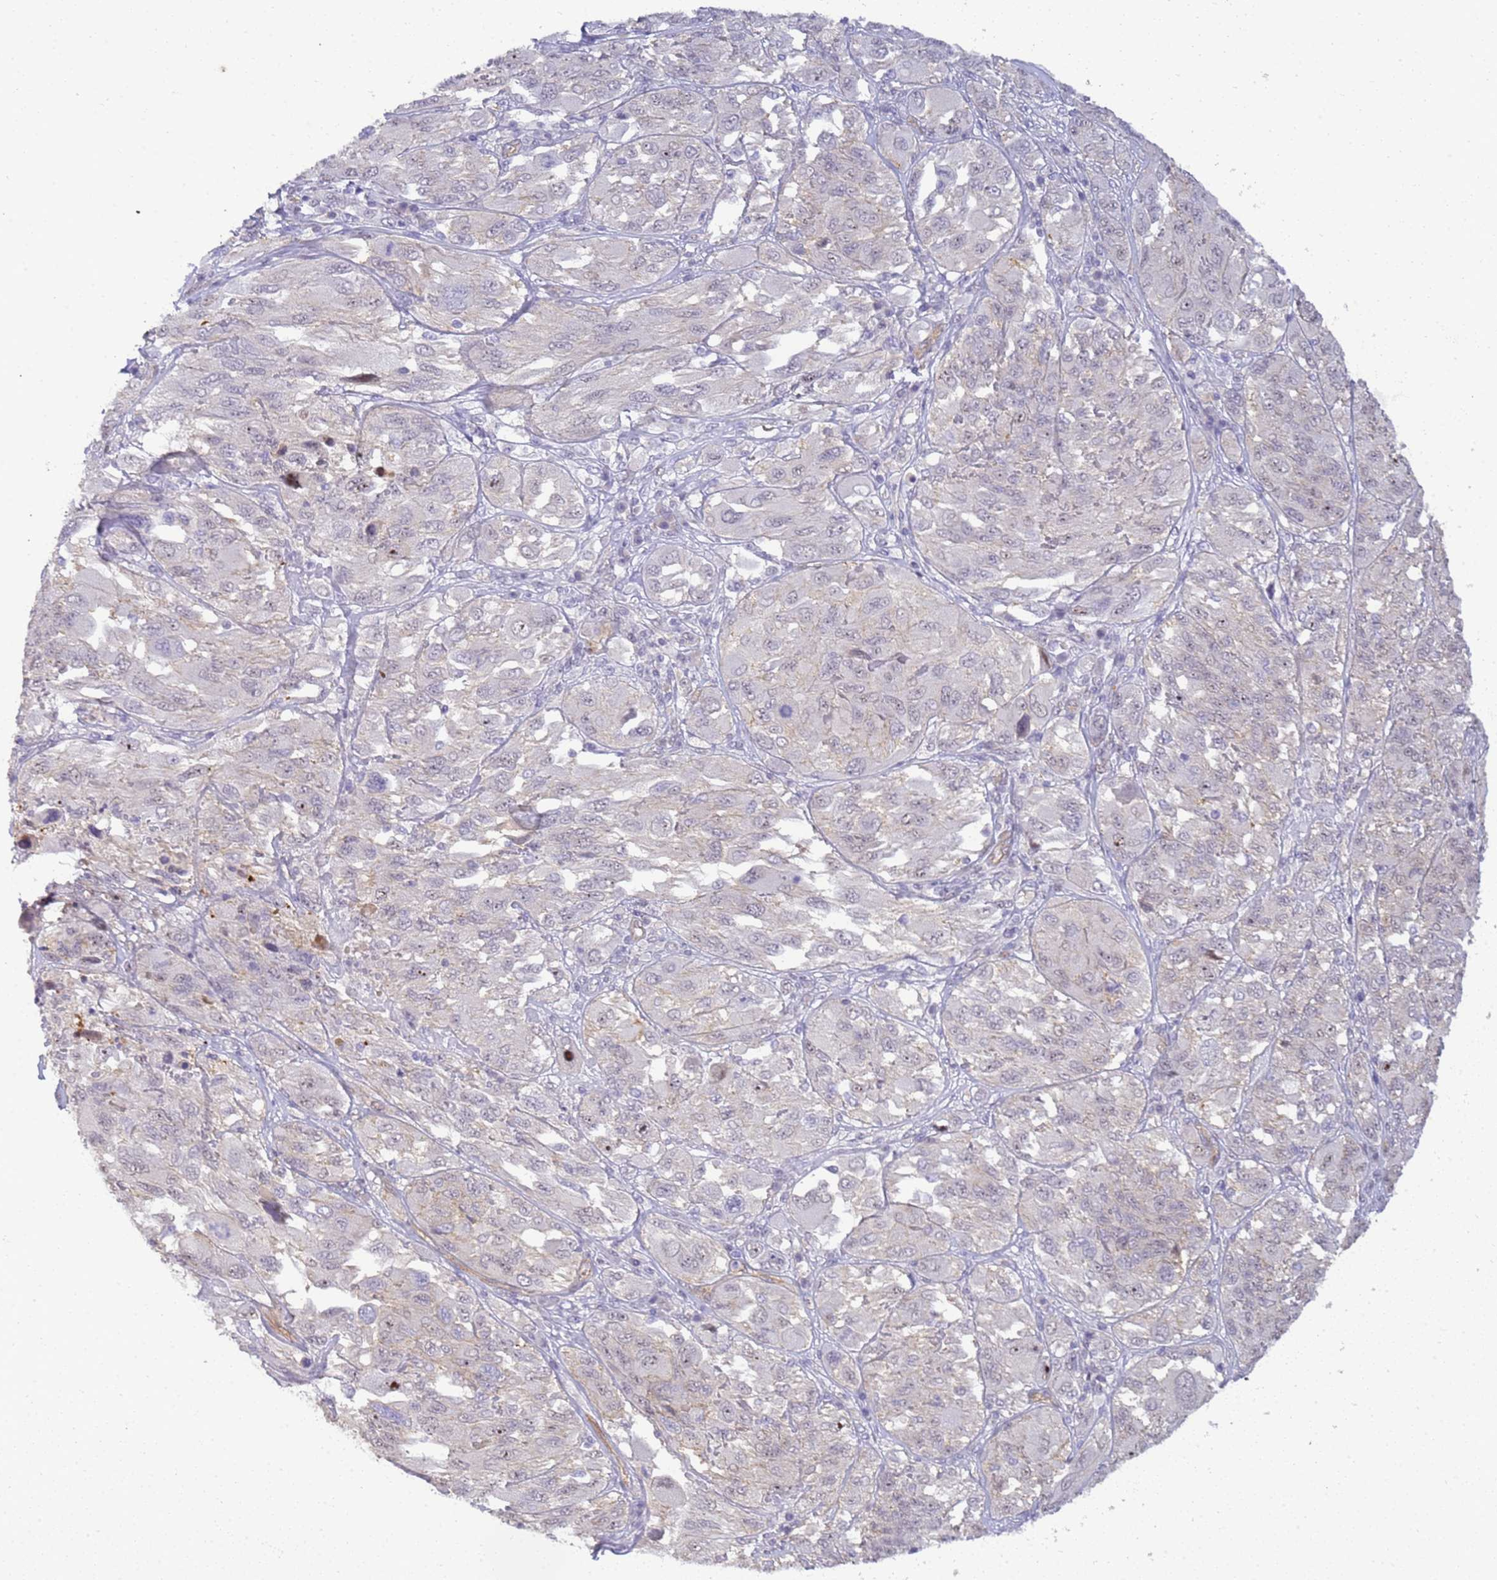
{"staining": {"intensity": "negative", "quantity": "none", "location": "none"}, "tissue": "melanoma", "cell_type": "Tumor cells", "image_type": "cancer", "snomed": [{"axis": "morphology", "description": "Malignant melanoma, NOS"}, {"axis": "topography", "description": "Skin"}], "caption": "IHC photomicrograph of neoplastic tissue: human melanoma stained with DAB reveals no significant protein expression in tumor cells.", "gene": "GON4L", "patient": {"sex": "female", "age": 91}}